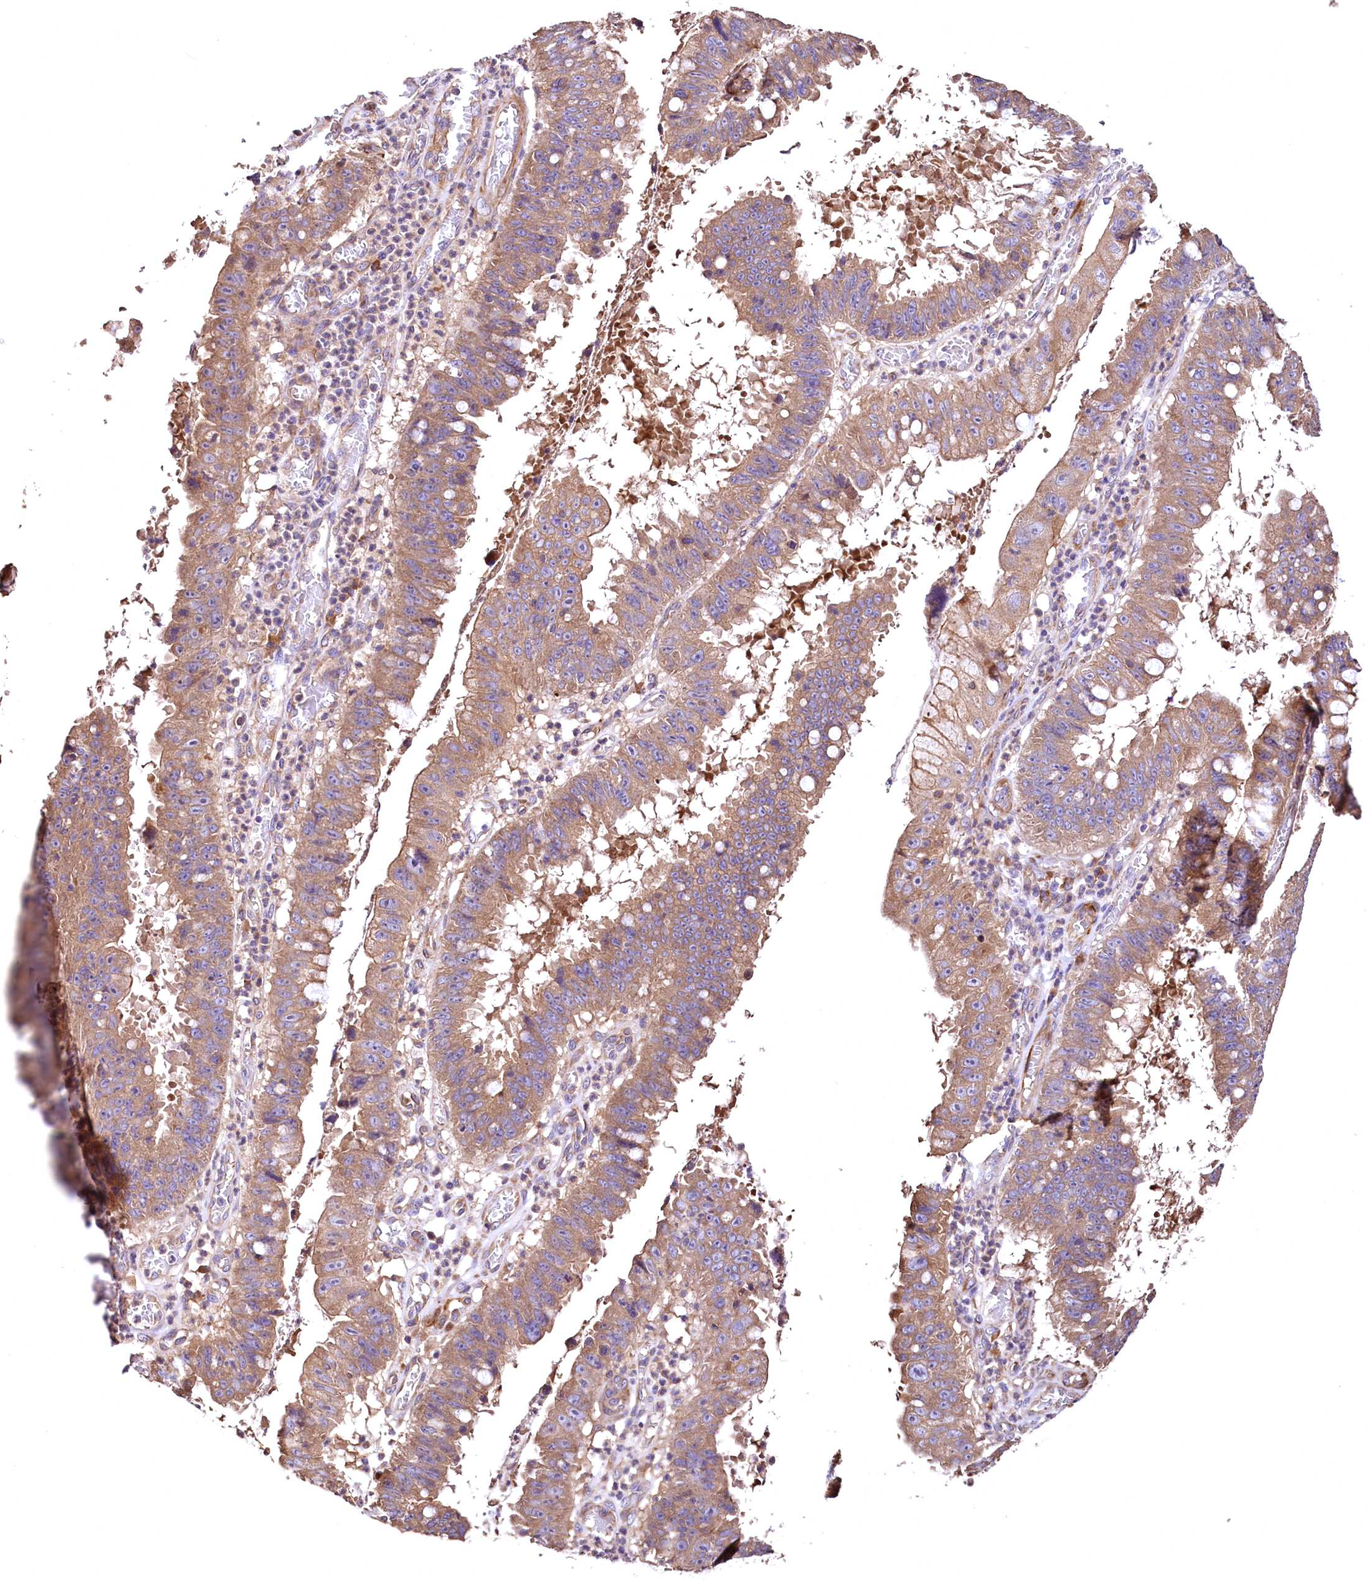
{"staining": {"intensity": "moderate", "quantity": ">75%", "location": "cytoplasmic/membranous"}, "tissue": "stomach cancer", "cell_type": "Tumor cells", "image_type": "cancer", "snomed": [{"axis": "morphology", "description": "Adenocarcinoma, NOS"}, {"axis": "topography", "description": "Stomach"}], "caption": "Stomach adenocarcinoma stained with immunohistochemistry demonstrates moderate cytoplasmic/membranous expression in approximately >75% of tumor cells. (brown staining indicates protein expression, while blue staining denotes nuclei).", "gene": "RASSF1", "patient": {"sex": "male", "age": 59}}